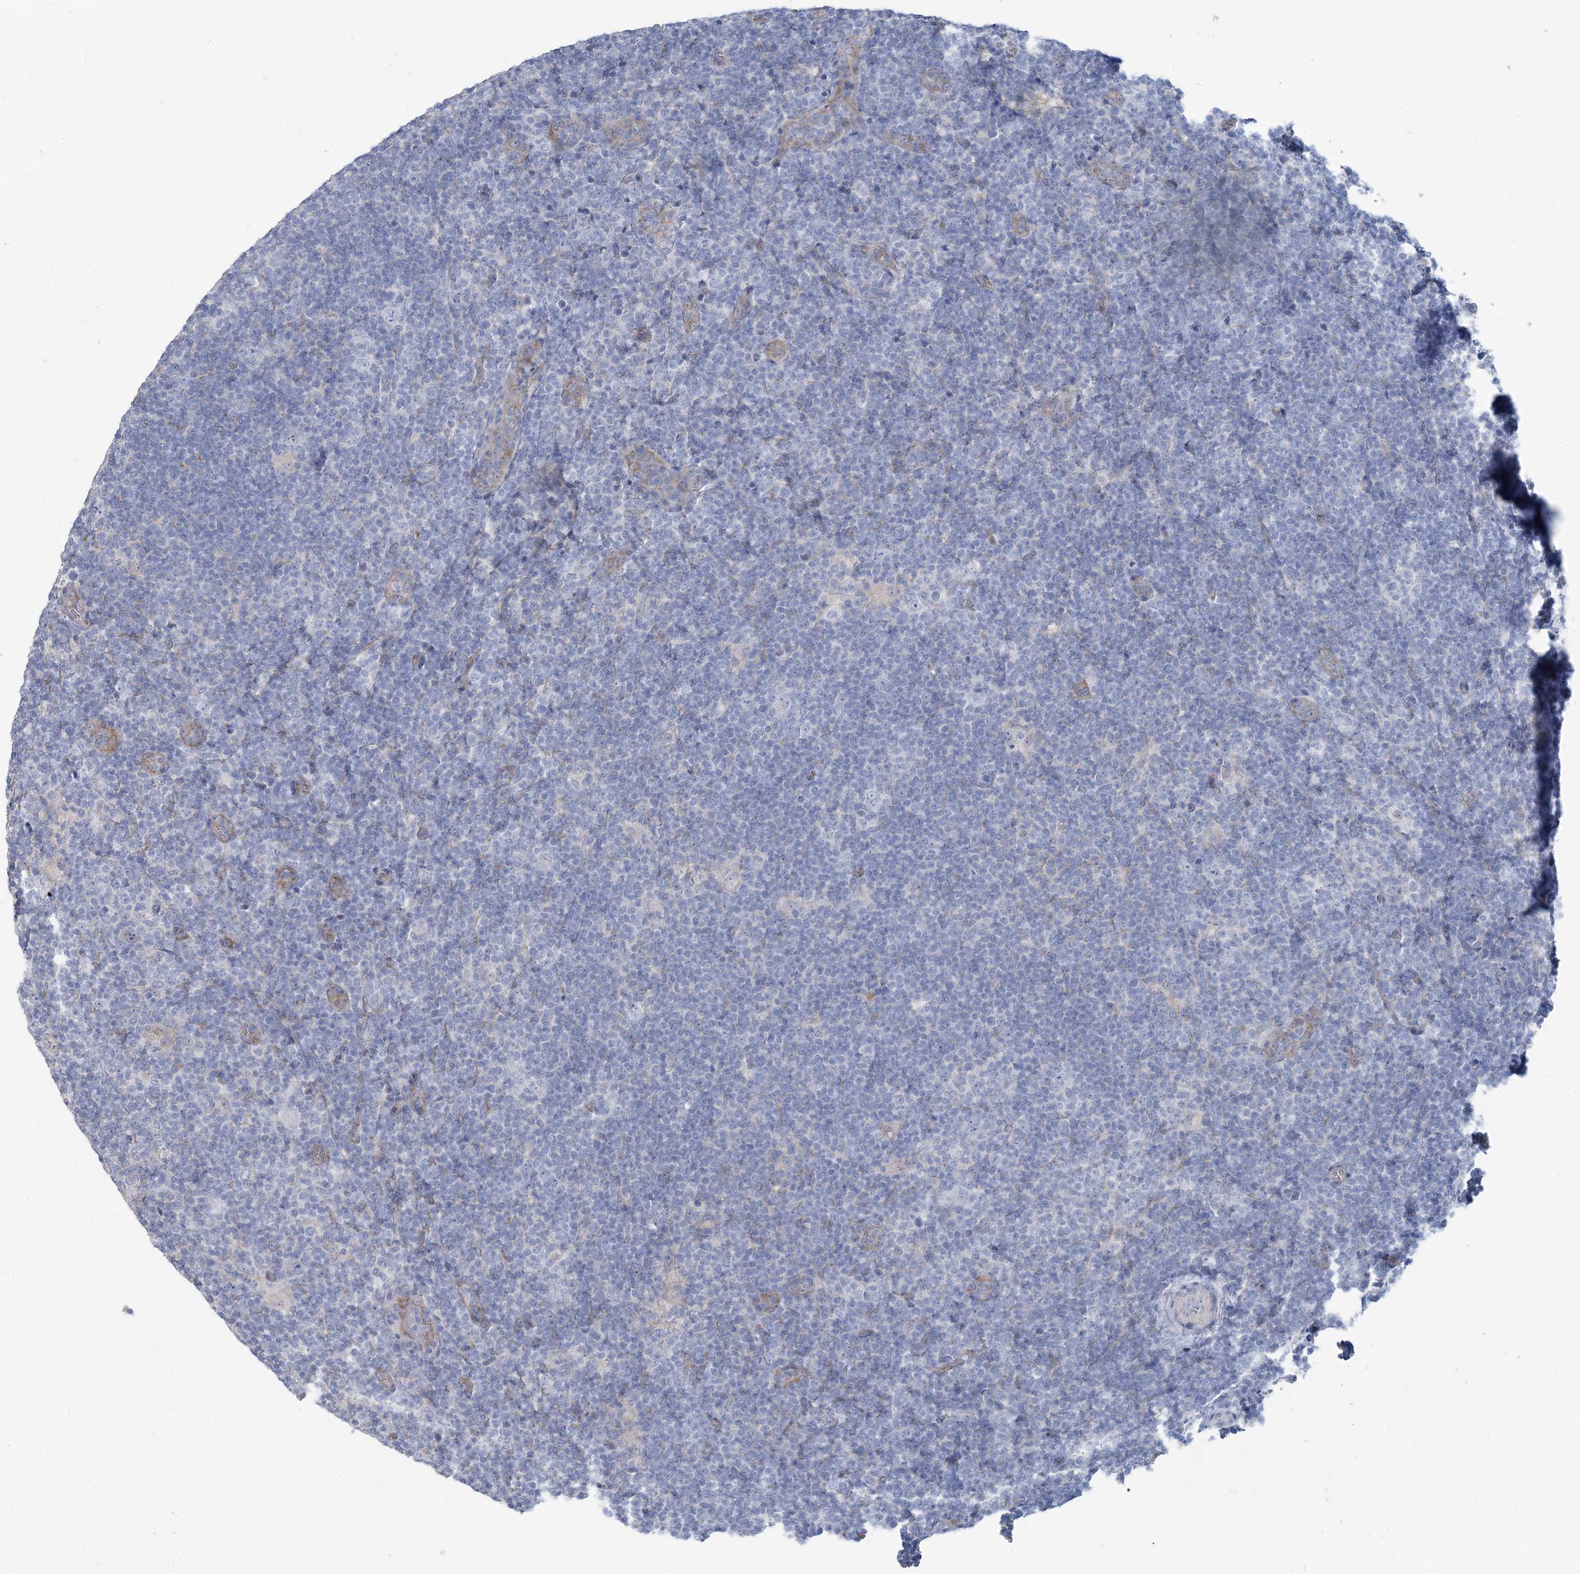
{"staining": {"intensity": "negative", "quantity": "none", "location": "none"}, "tissue": "lymphoma", "cell_type": "Tumor cells", "image_type": "cancer", "snomed": [{"axis": "morphology", "description": "Hodgkin's disease, NOS"}, {"axis": "topography", "description": "Lymph node"}], "caption": "Immunohistochemistry (IHC) image of lymphoma stained for a protein (brown), which displays no expression in tumor cells.", "gene": "CMBL", "patient": {"sex": "female", "age": 57}}